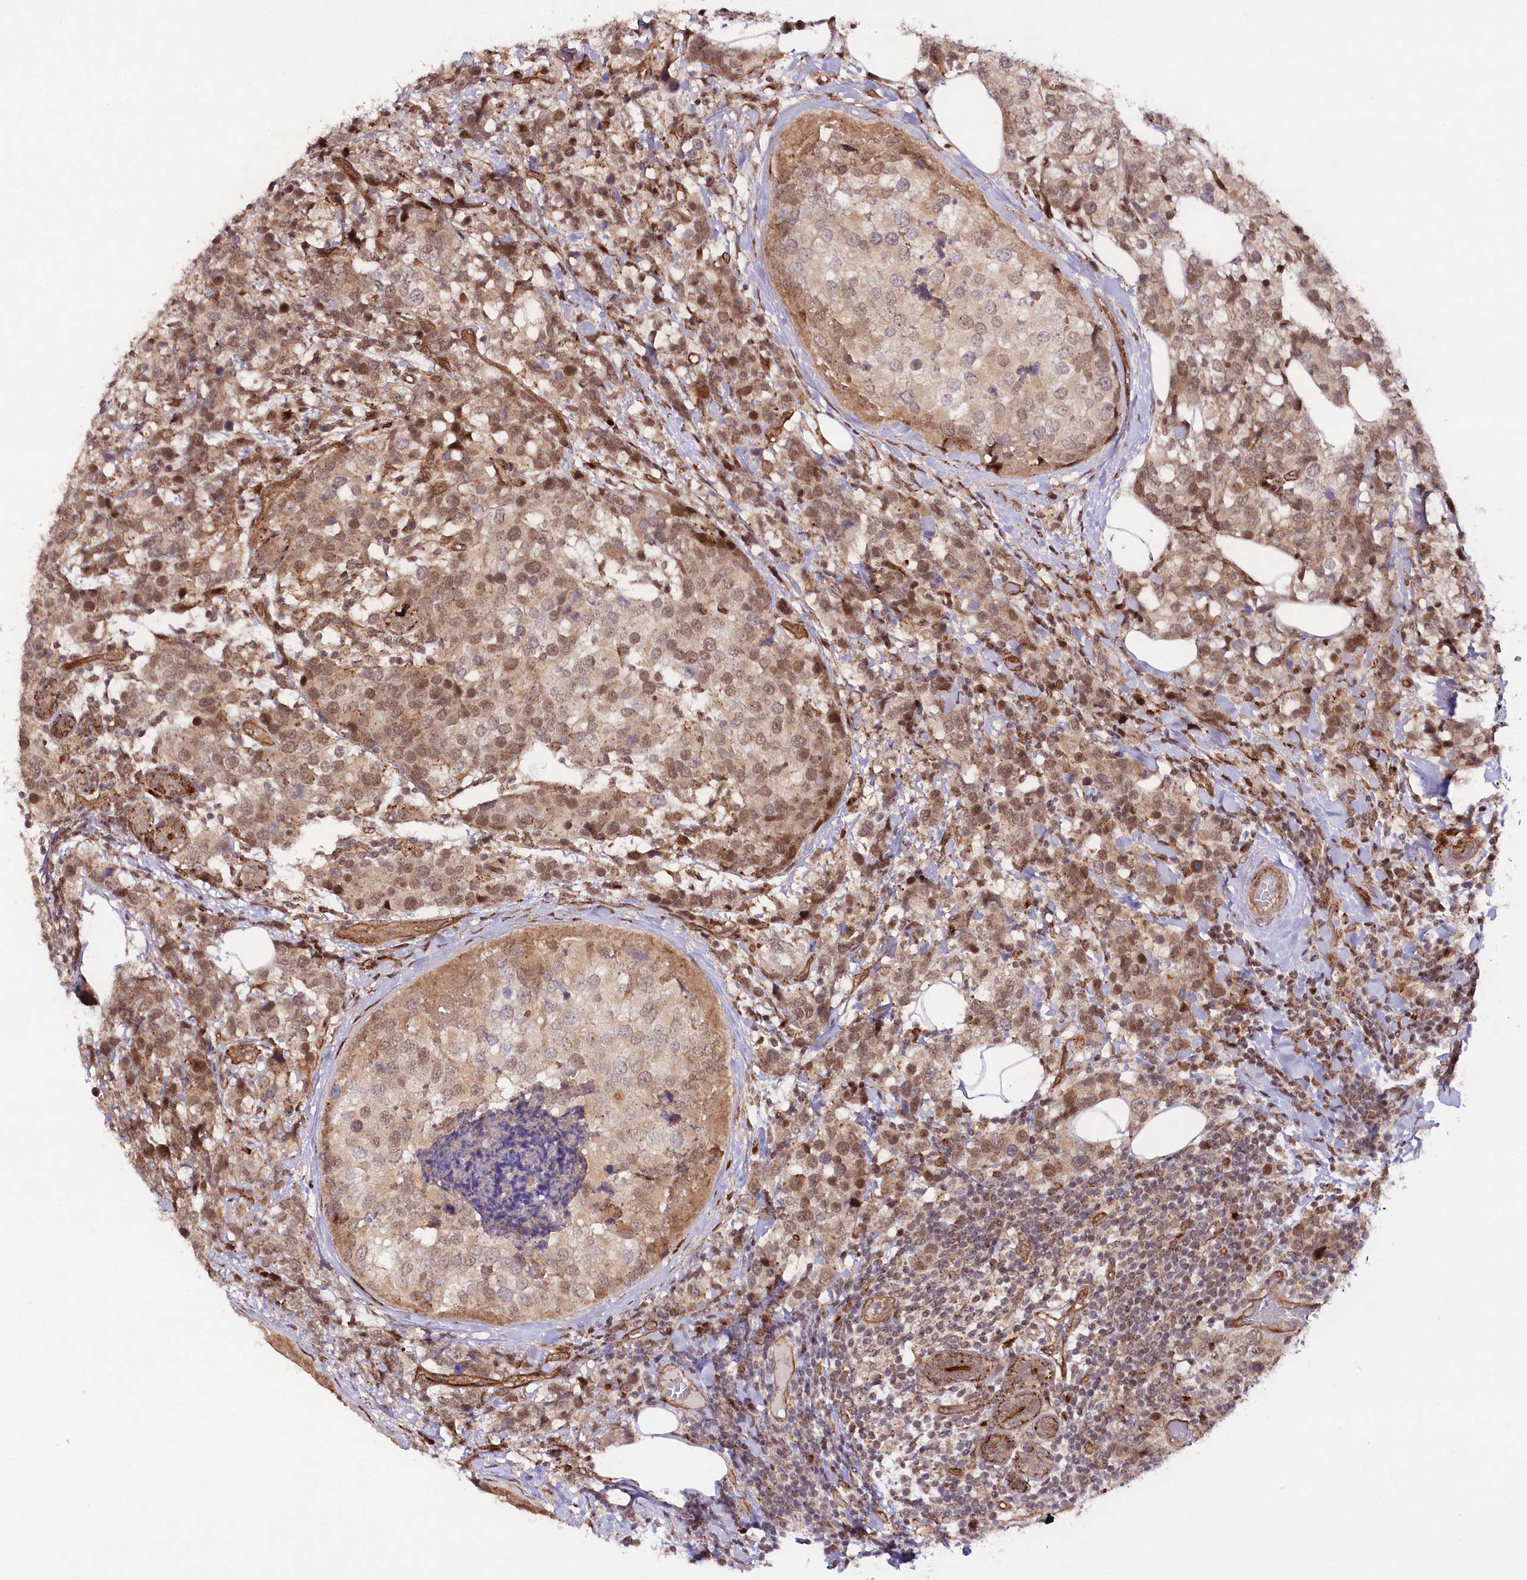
{"staining": {"intensity": "moderate", "quantity": ">75%", "location": "cytoplasmic/membranous"}, "tissue": "breast cancer", "cell_type": "Tumor cells", "image_type": "cancer", "snomed": [{"axis": "morphology", "description": "Lobular carcinoma"}, {"axis": "topography", "description": "Breast"}], "caption": "Brown immunohistochemical staining in breast cancer (lobular carcinoma) displays moderate cytoplasmic/membranous expression in about >75% of tumor cells.", "gene": "COPG1", "patient": {"sex": "female", "age": 59}}